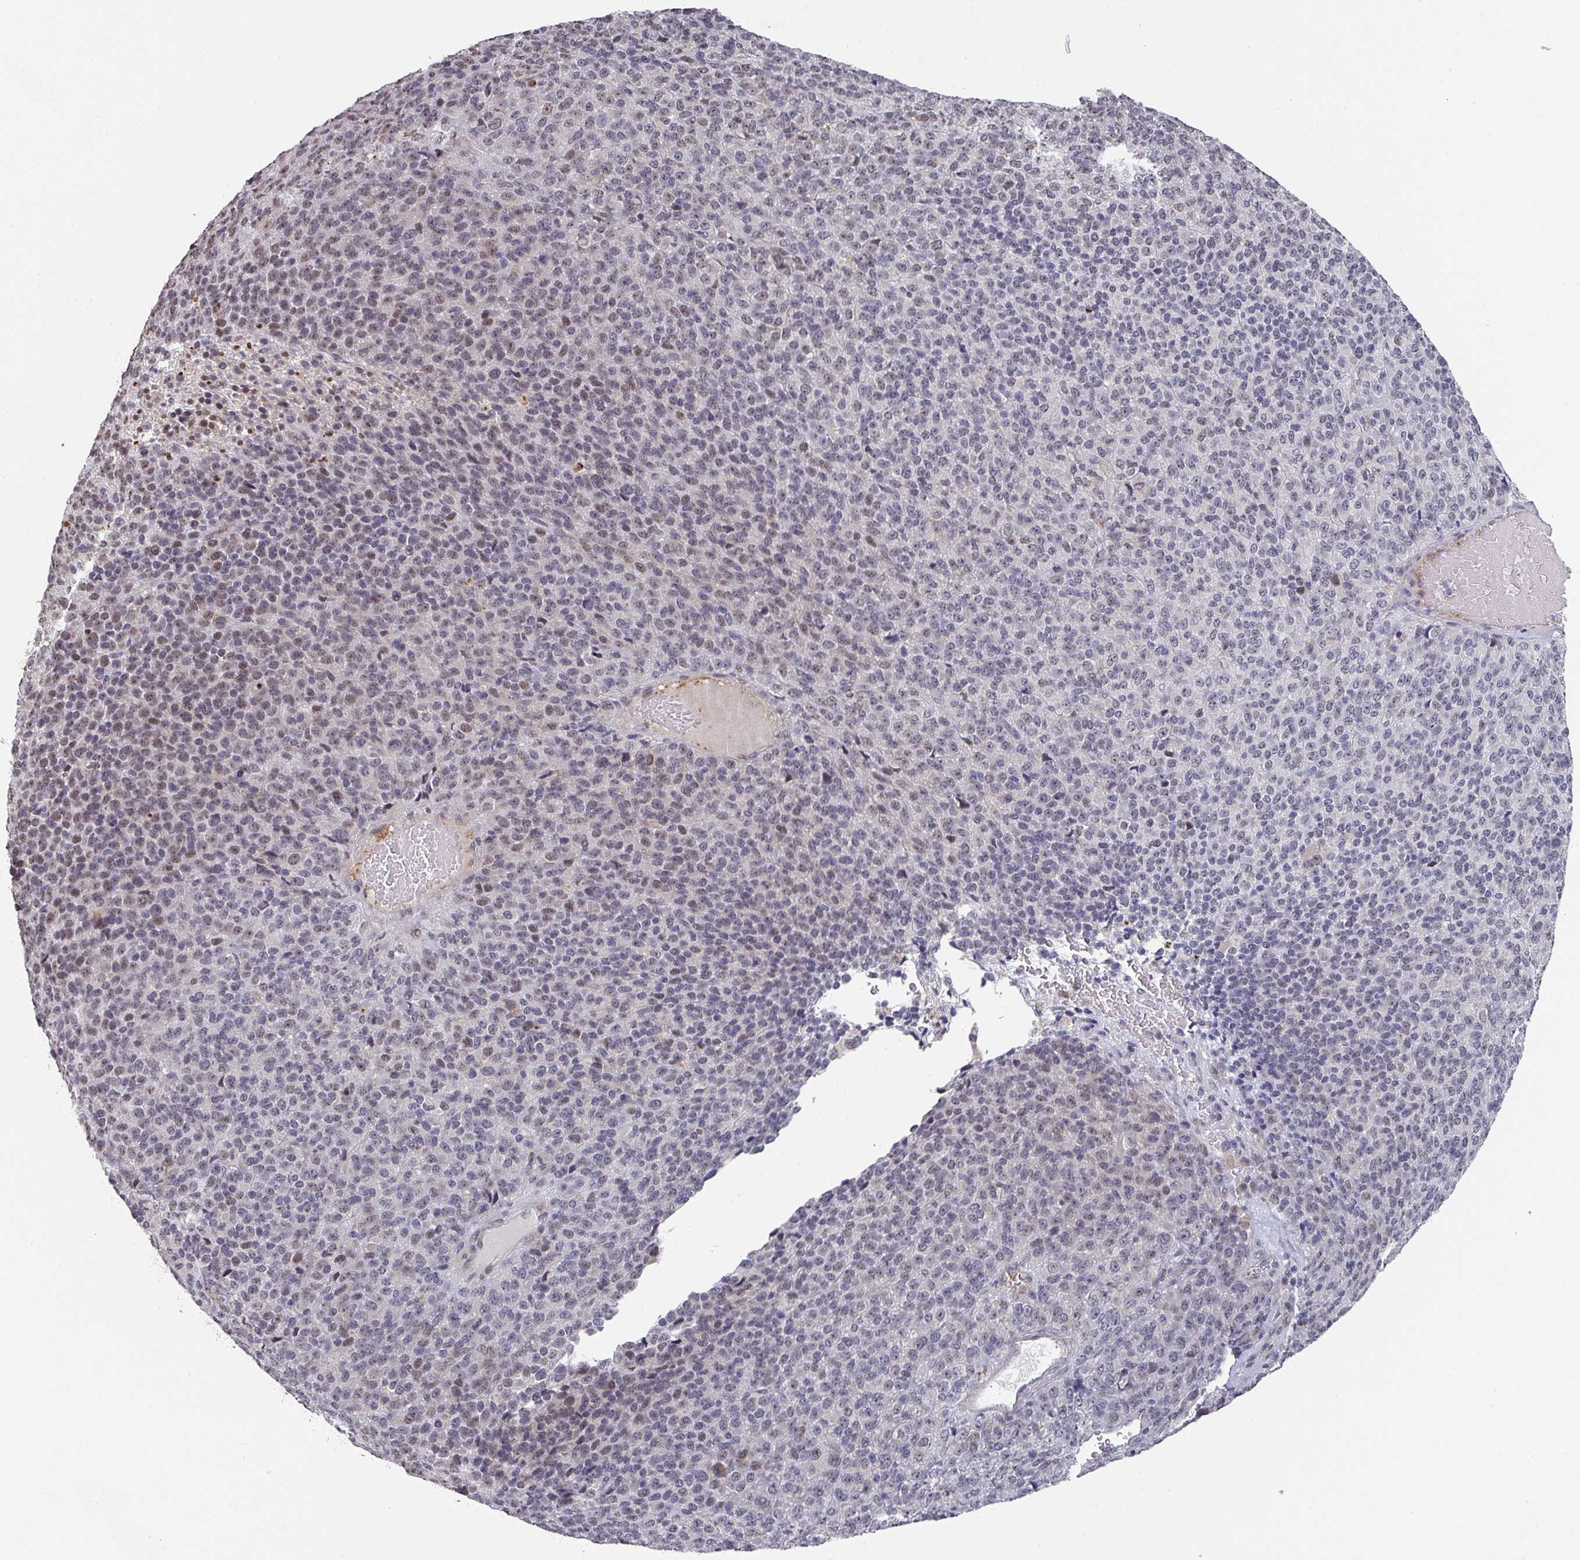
{"staining": {"intensity": "weak", "quantity": "<25%", "location": "nuclear"}, "tissue": "melanoma", "cell_type": "Tumor cells", "image_type": "cancer", "snomed": [{"axis": "morphology", "description": "Malignant melanoma, Metastatic site"}, {"axis": "topography", "description": "Brain"}], "caption": "This micrograph is of malignant melanoma (metastatic site) stained with immunohistochemistry to label a protein in brown with the nuclei are counter-stained blue. There is no expression in tumor cells.", "gene": "ZNF654", "patient": {"sex": "female", "age": 56}}